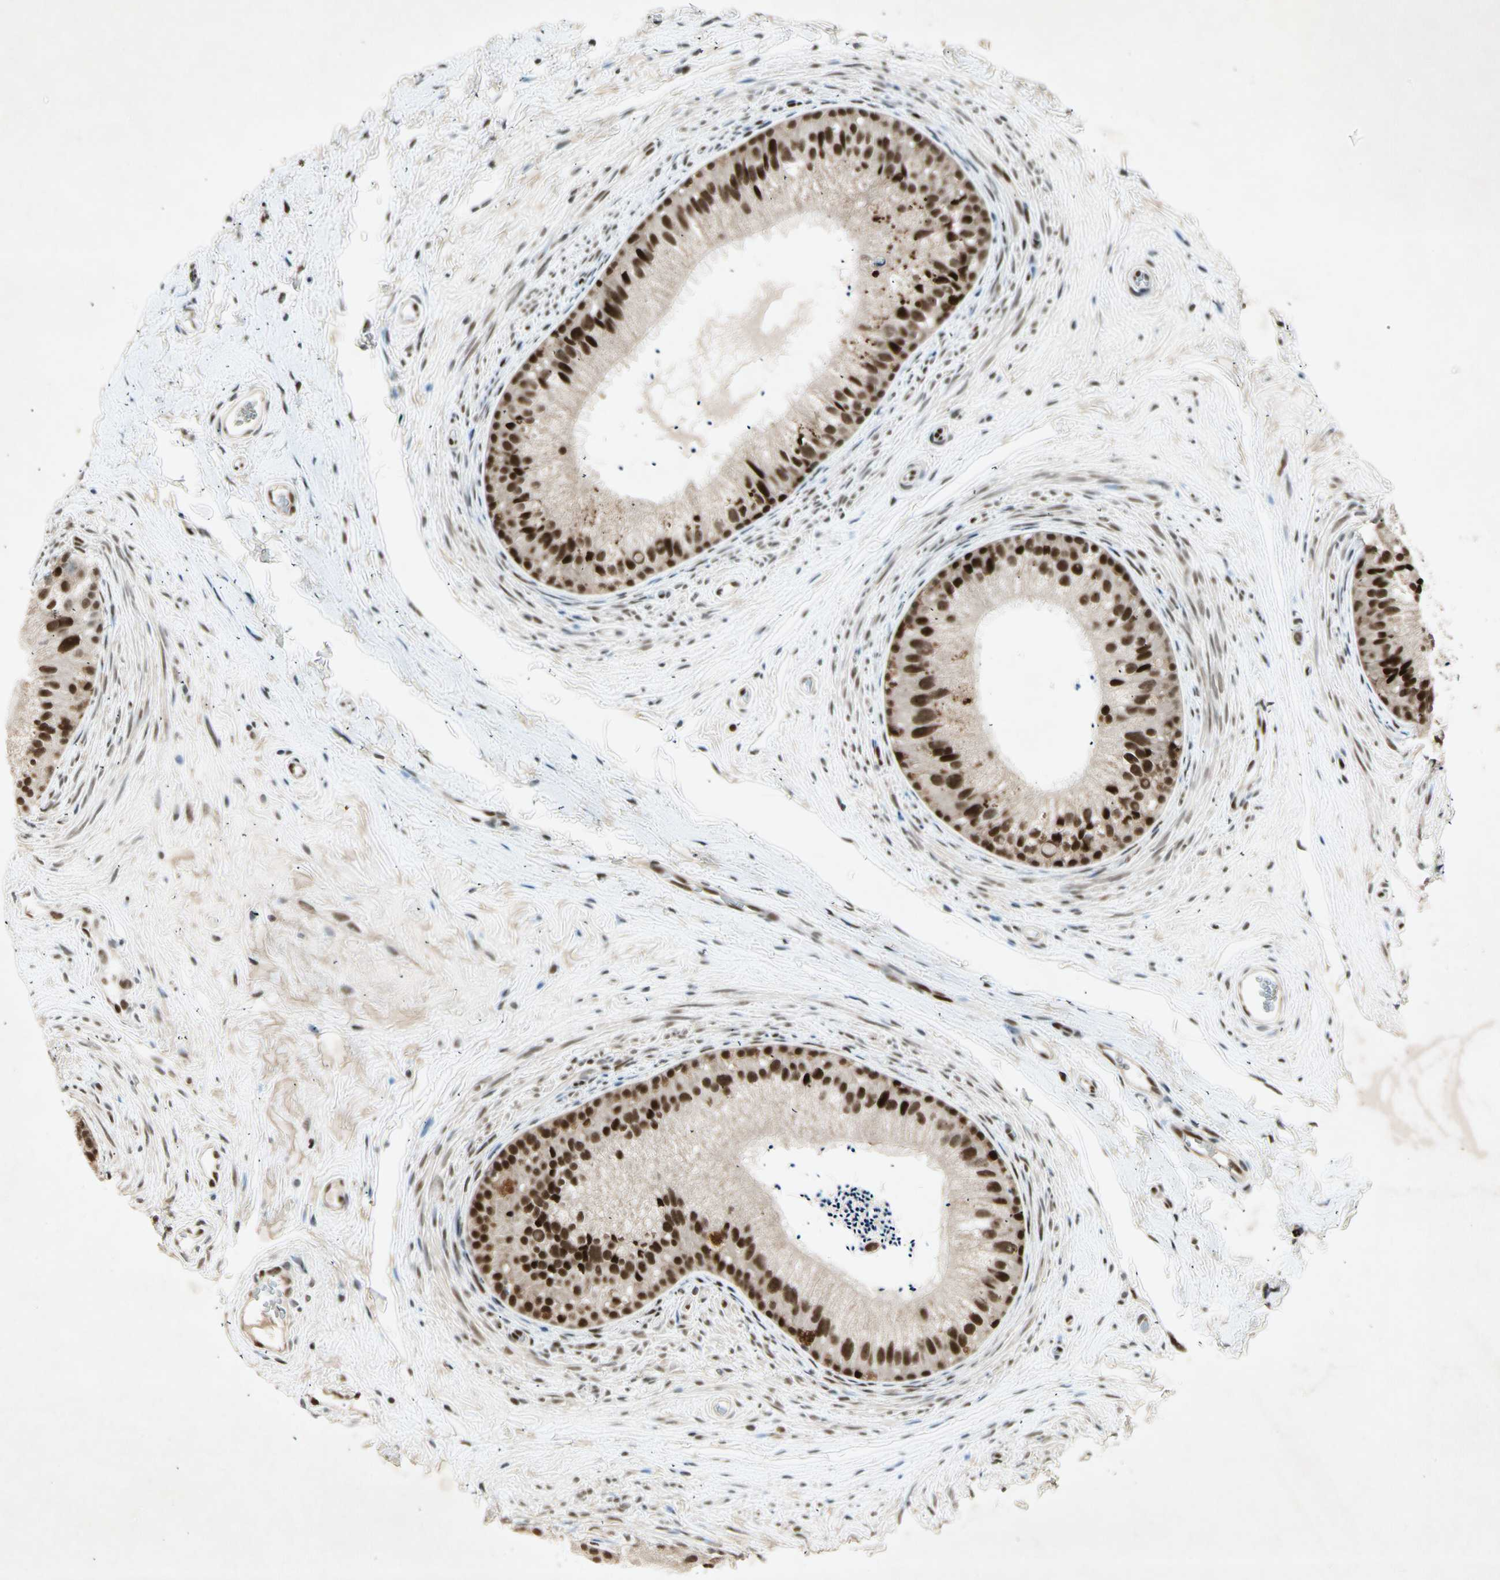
{"staining": {"intensity": "strong", "quantity": ">75%", "location": "nuclear"}, "tissue": "epididymis", "cell_type": "Glandular cells", "image_type": "normal", "snomed": [{"axis": "morphology", "description": "Normal tissue, NOS"}, {"axis": "topography", "description": "Epididymis"}], "caption": "This image displays immunohistochemistry staining of unremarkable human epididymis, with high strong nuclear expression in about >75% of glandular cells.", "gene": "RNF43", "patient": {"sex": "male", "age": 56}}